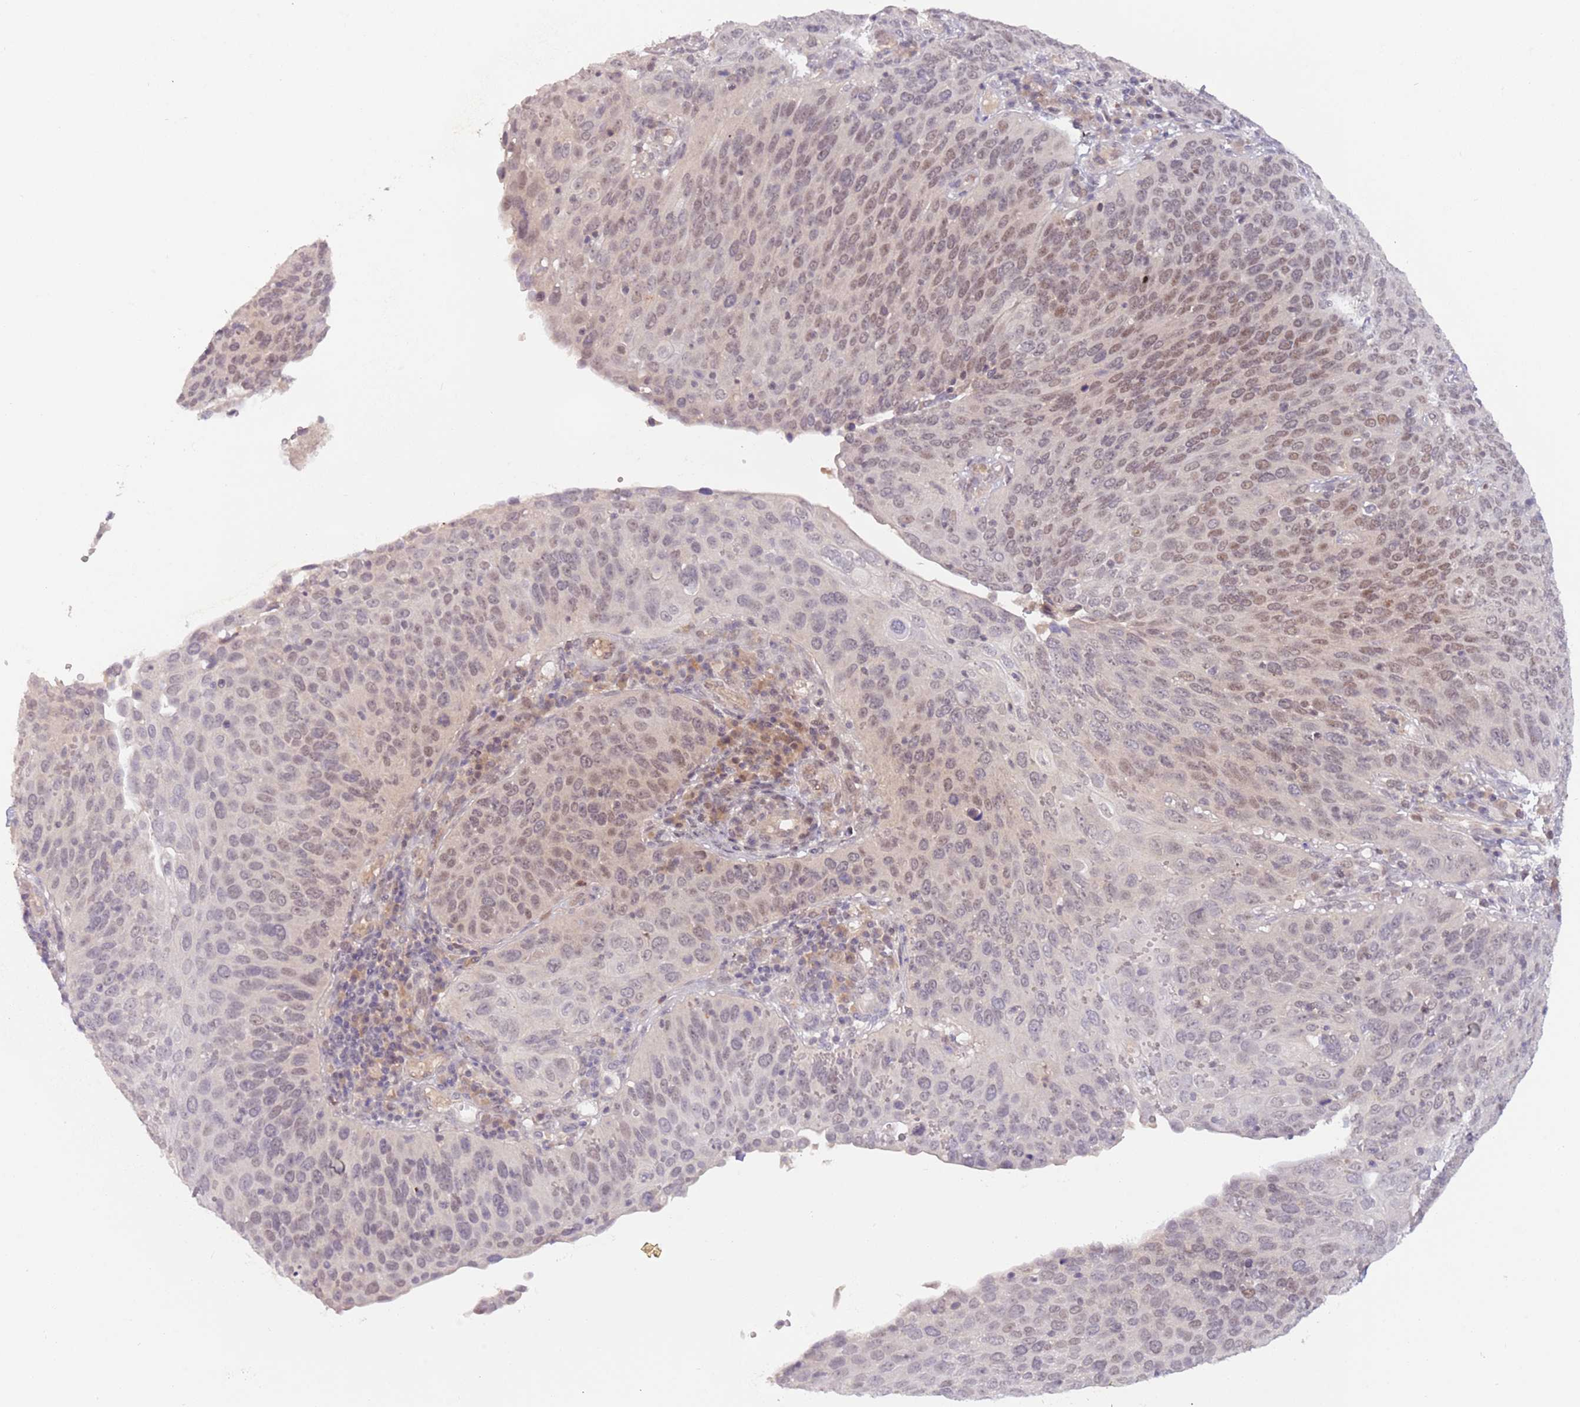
{"staining": {"intensity": "moderate", "quantity": "<25%", "location": "nuclear"}, "tissue": "cervical cancer", "cell_type": "Tumor cells", "image_type": "cancer", "snomed": [{"axis": "morphology", "description": "Squamous cell carcinoma, NOS"}, {"axis": "topography", "description": "Cervix"}], "caption": "Cervical cancer tissue reveals moderate nuclear expression in approximately <25% of tumor cells, visualized by immunohistochemistry.", "gene": "RFXANK", "patient": {"sex": "female", "age": 36}}